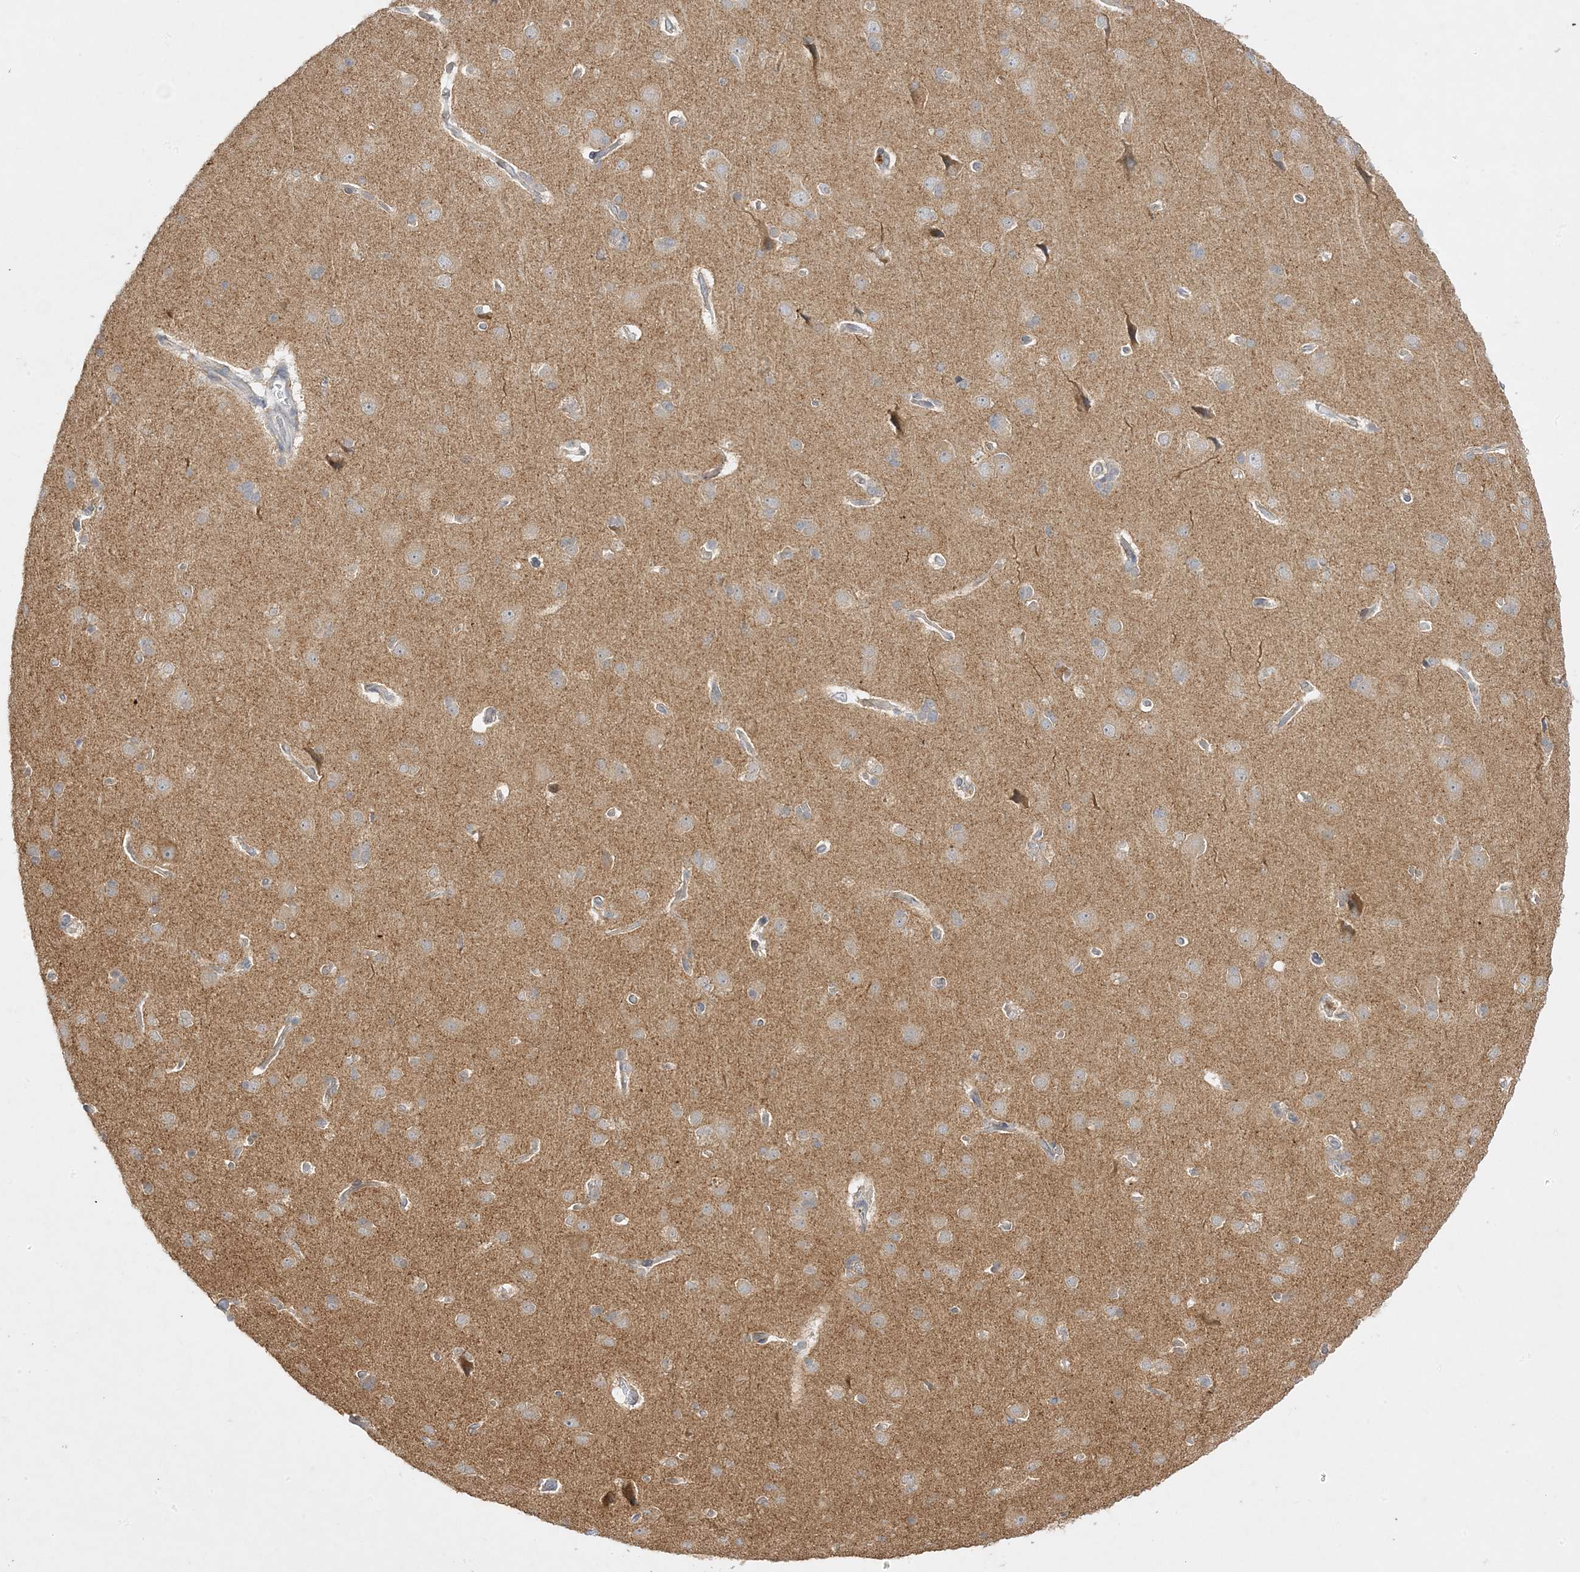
{"staining": {"intensity": "negative", "quantity": "none", "location": "none"}, "tissue": "cerebral cortex", "cell_type": "Endothelial cells", "image_type": "normal", "snomed": [{"axis": "morphology", "description": "Normal tissue, NOS"}, {"axis": "topography", "description": "Cerebral cortex"}], "caption": "DAB immunohistochemical staining of unremarkable cerebral cortex shows no significant expression in endothelial cells. The staining was performed using DAB (3,3'-diaminobenzidine) to visualize the protein expression in brown, while the nuclei were stained in blue with hematoxylin (Magnification: 20x).", "gene": "C2CD2", "patient": {"sex": "male", "age": 62}}